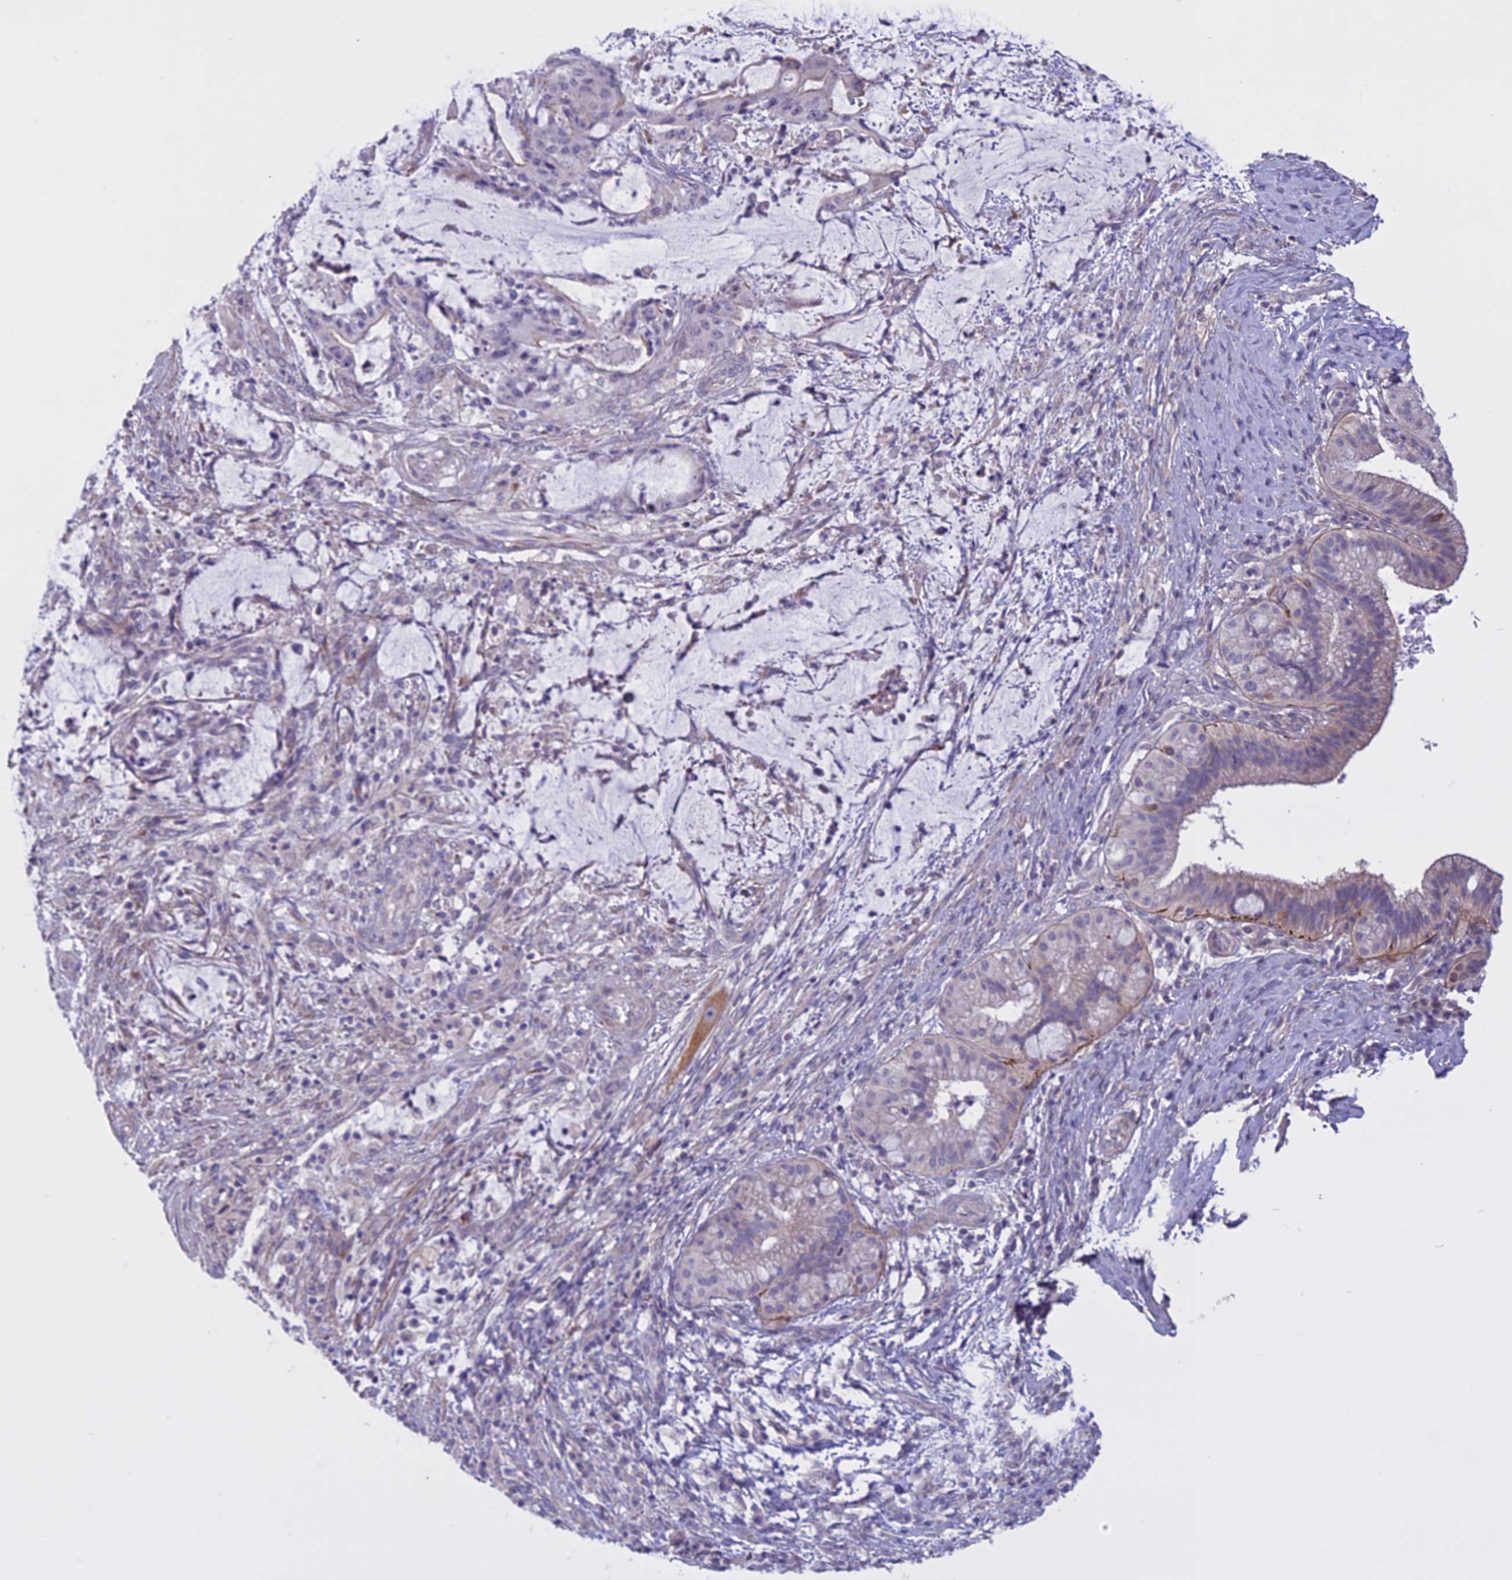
{"staining": {"intensity": "negative", "quantity": "none", "location": "none"}, "tissue": "liver cancer", "cell_type": "Tumor cells", "image_type": "cancer", "snomed": [{"axis": "morphology", "description": "Normal tissue, NOS"}, {"axis": "morphology", "description": "Cholangiocarcinoma"}, {"axis": "topography", "description": "Liver"}, {"axis": "topography", "description": "Peripheral nerve tissue"}], "caption": "Immunohistochemical staining of human liver cholangiocarcinoma demonstrates no significant expression in tumor cells.", "gene": "SPHKAP", "patient": {"sex": "female", "age": 73}}